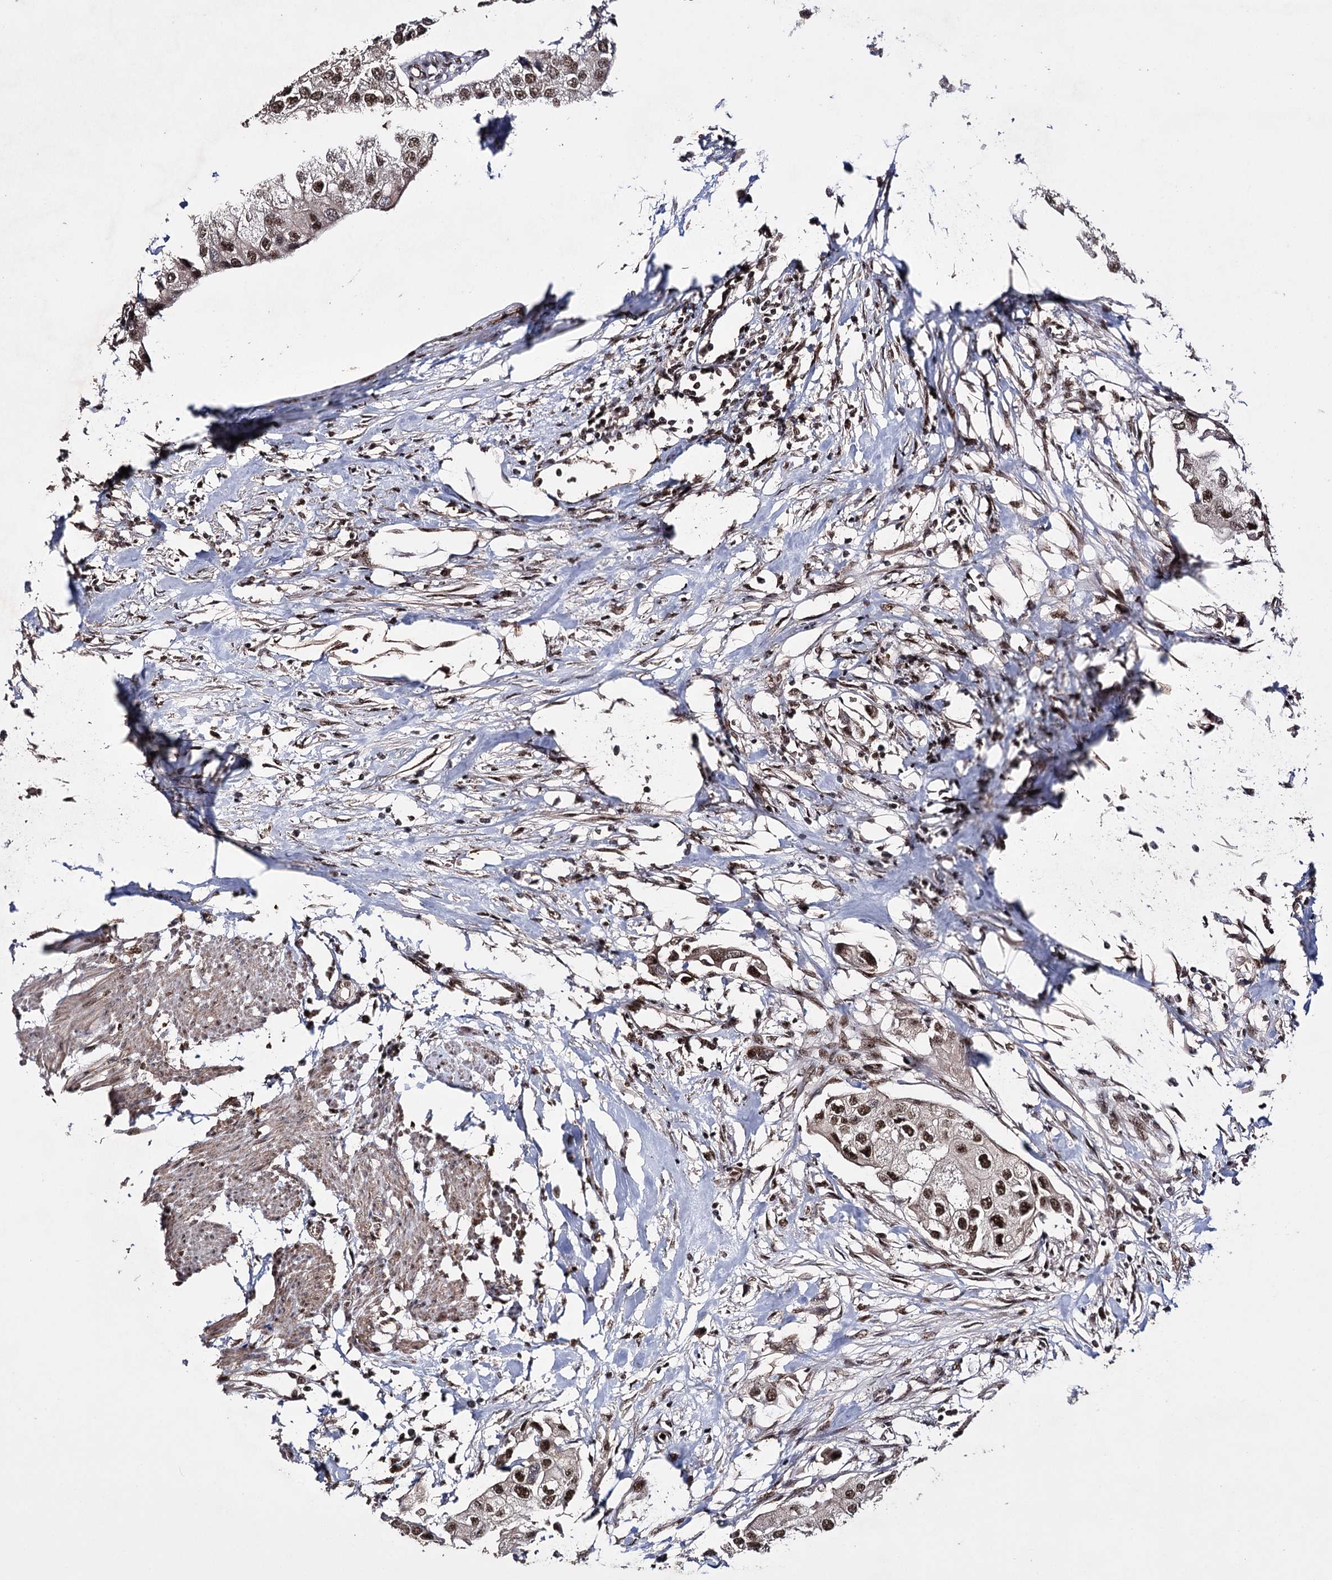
{"staining": {"intensity": "strong", "quantity": ">75%", "location": "nuclear"}, "tissue": "urothelial cancer", "cell_type": "Tumor cells", "image_type": "cancer", "snomed": [{"axis": "morphology", "description": "Urothelial carcinoma, High grade"}, {"axis": "topography", "description": "Urinary bladder"}], "caption": "This is a photomicrograph of IHC staining of urothelial cancer, which shows strong staining in the nuclear of tumor cells.", "gene": "PRPF40A", "patient": {"sex": "male", "age": 64}}